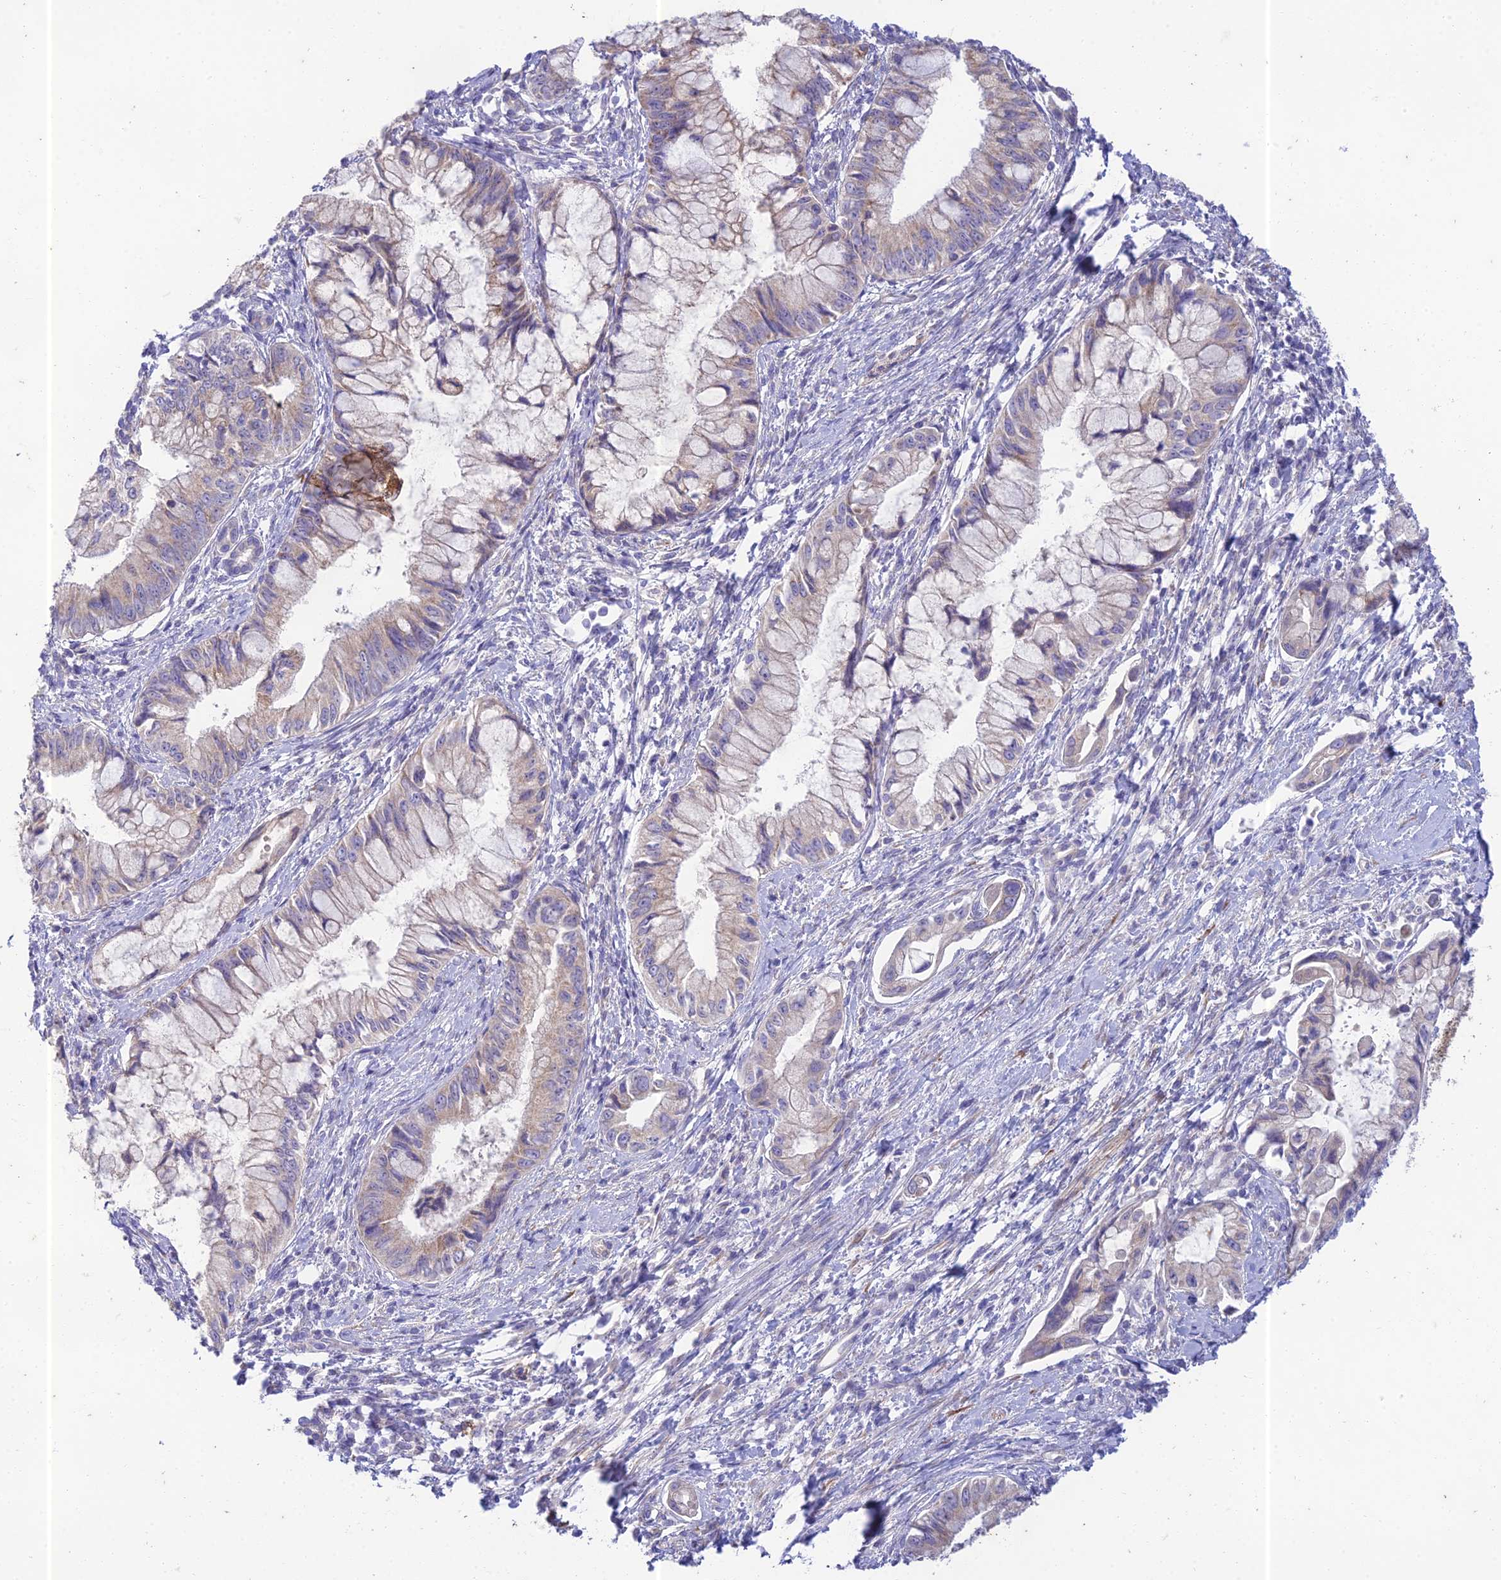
{"staining": {"intensity": "weak", "quantity": "25%-75%", "location": "cytoplasmic/membranous"}, "tissue": "pancreatic cancer", "cell_type": "Tumor cells", "image_type": "cancer", "snomed": [{"axis": "morphology", "description": "Adenocarcinoma, NOS"}, {"axis": "topography", "description": "Pancreas"}], "caption": "A high-resolution micrograph shows immunohistochemistry (IHC) staining of adenocarcinoma (pancreatic), which exhibits weak cytoplasmic/membranous positivity in about 25%-75% of tumor cells. (DAB = brown stain, brightfield microscopy at high magnification).", "gene": "PTCD2", "patient": {"sex": "male", "age": 48}}